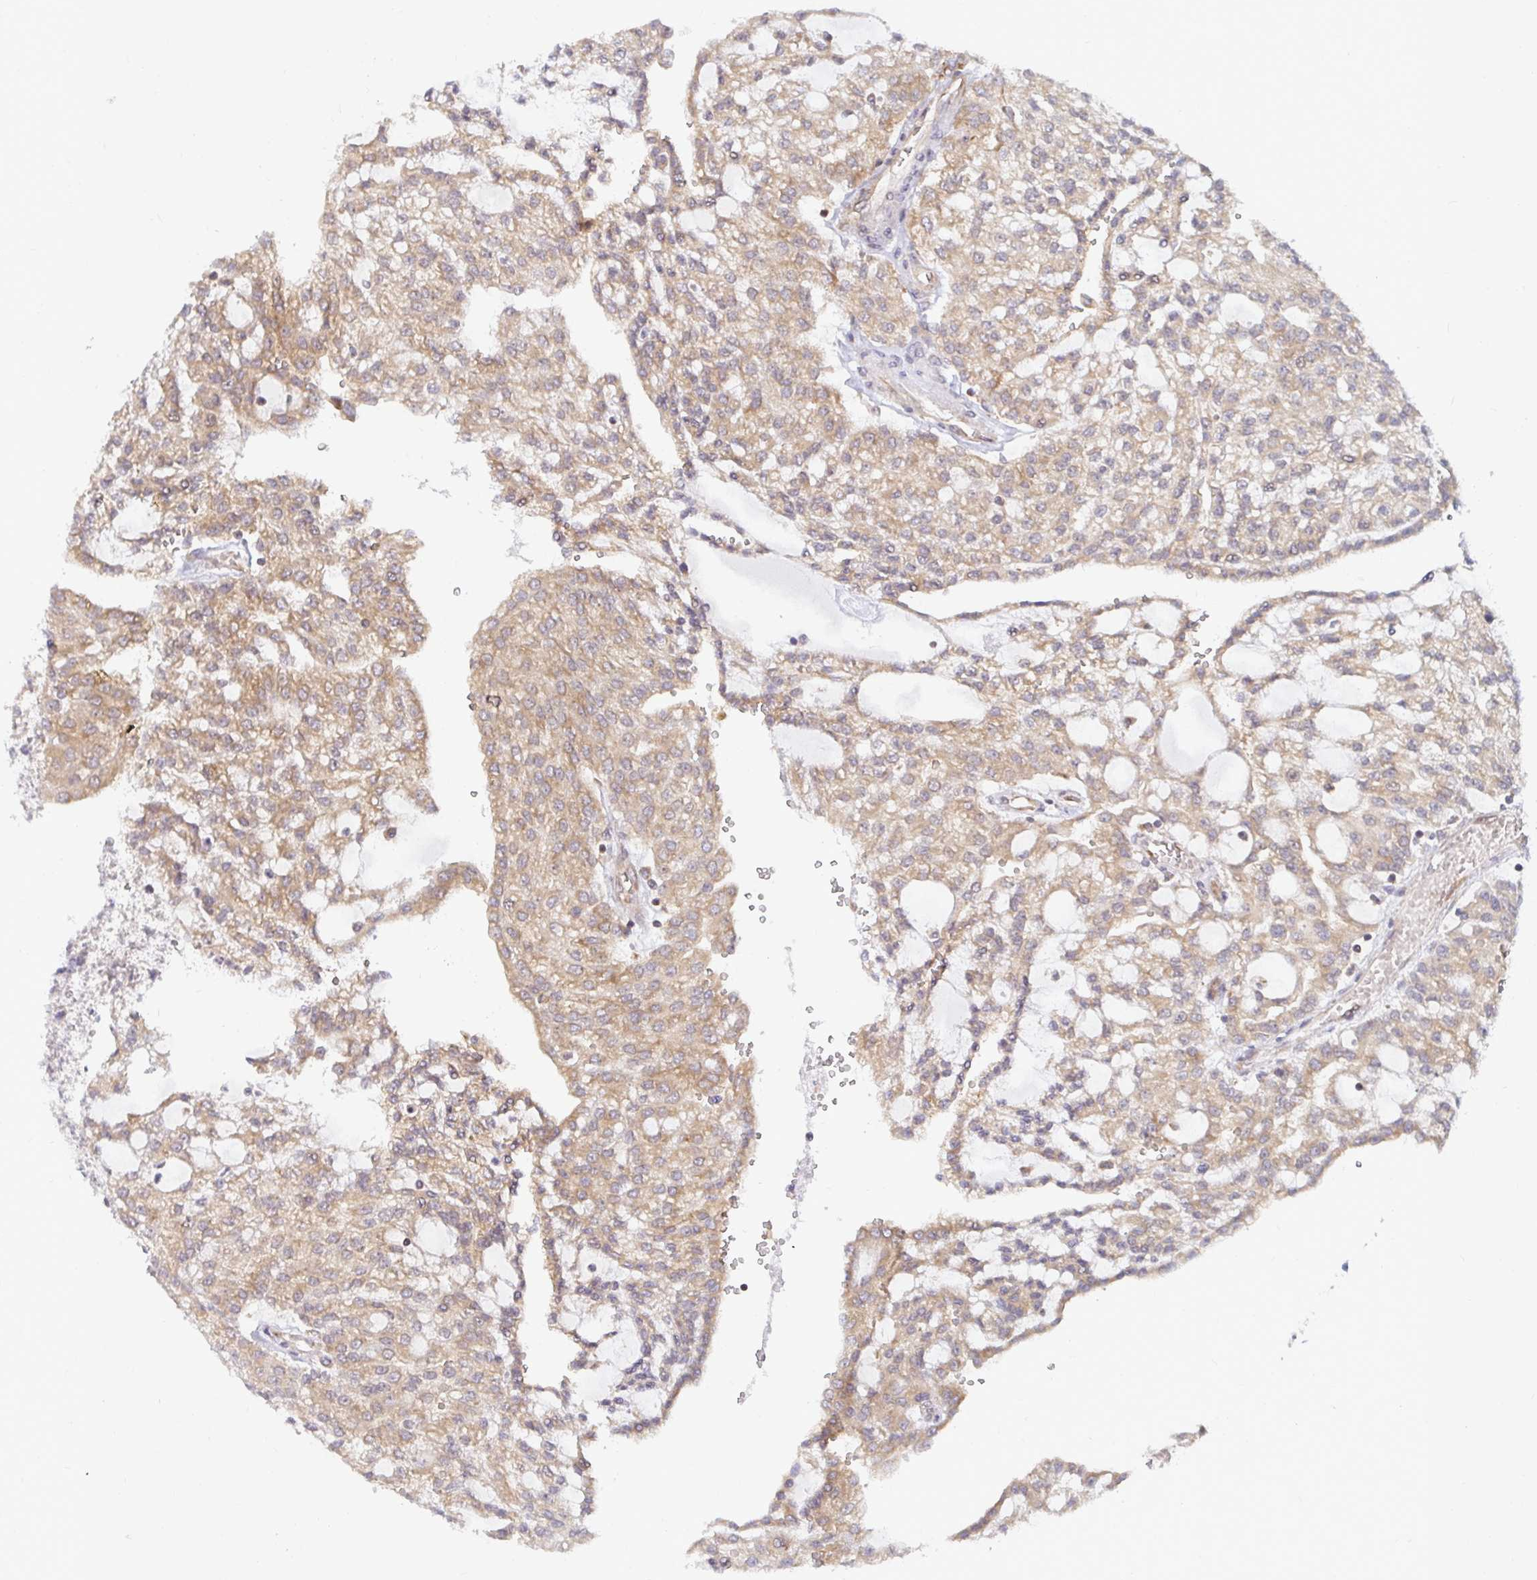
{"staining": {"intensity": "weak", "quantity": ">75%", "location": "cytoplasmic/membranous"}, "tissue": "renal cancer", "cell_type": "Tumor cells", "image_type": "cancer", "snomed": [{"axis": "morphology", "description": "Adenocarcinoma, NOS"}, {"axis": "topography", "description": "Kidney"}], "caption": "Immunohistochemistry (DAB) staining of human renal cancer (adenocarcinoma) demonstrates weak cytoplasmic/membranous protein staining in approximately >75% of tumor cells.", "gene": "LARP1", "patient": {"sex": "male", "age": 63}}